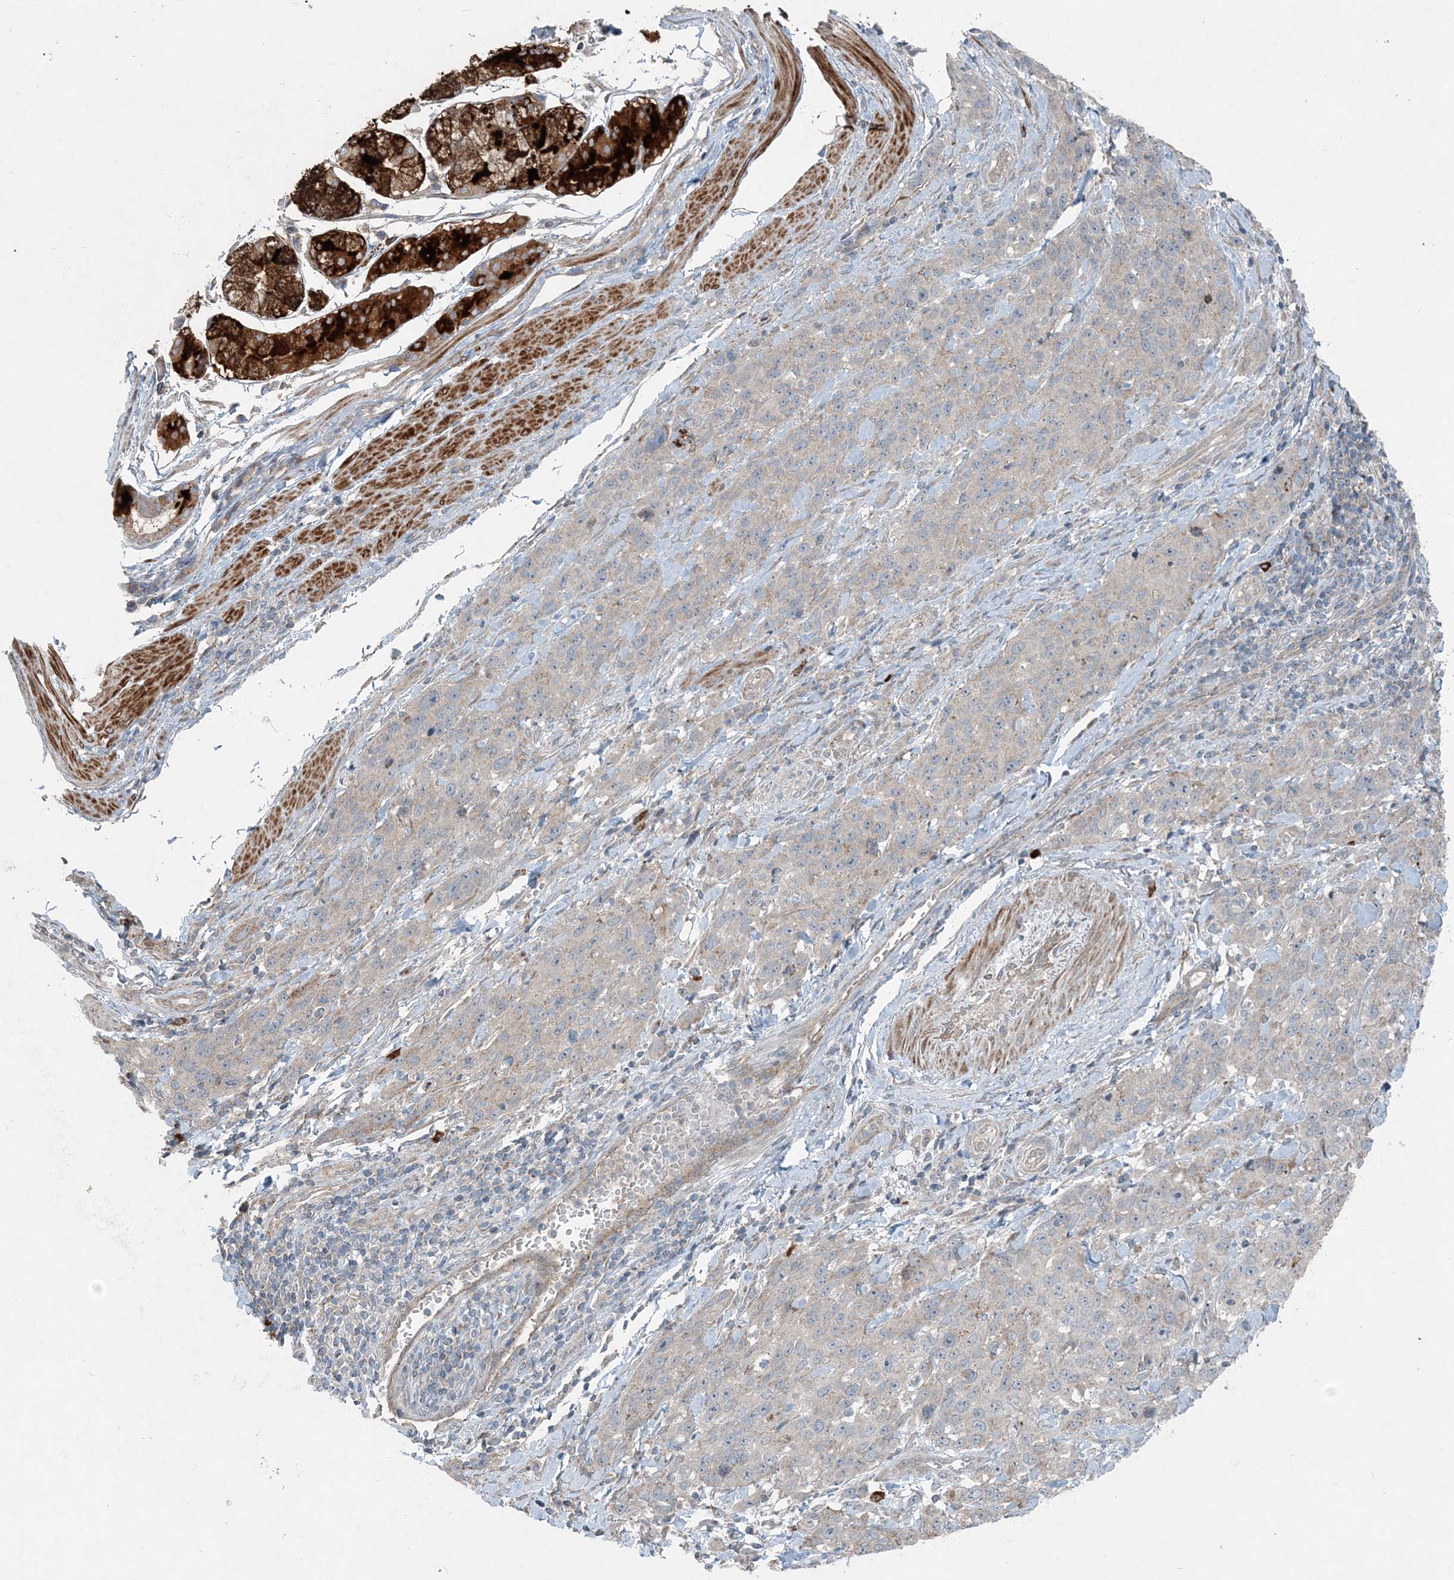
{"staining": {"intensity": "negative", "quantity": "none", "location": "none"}, "tissue": "stomach cancer", "cell_type": "Tumor cells", "image_type": "cancer", "snomed": [{"axis": "morphology", "description": "Normal tissue, NOS"}, {"axis": "morphology", "description": "Adenocarcinoma, NOS"}, {"axis": "topography", "description": "Lymph node"}, {"axis": "topography", "description": "Stomach"}], "caption": "Immunohistochemical staining of human stomach adenocarcinoma shows no significant expression in tumor cells.", "gene": "INTU", "patient": {"sex": "male", "age": 48}}